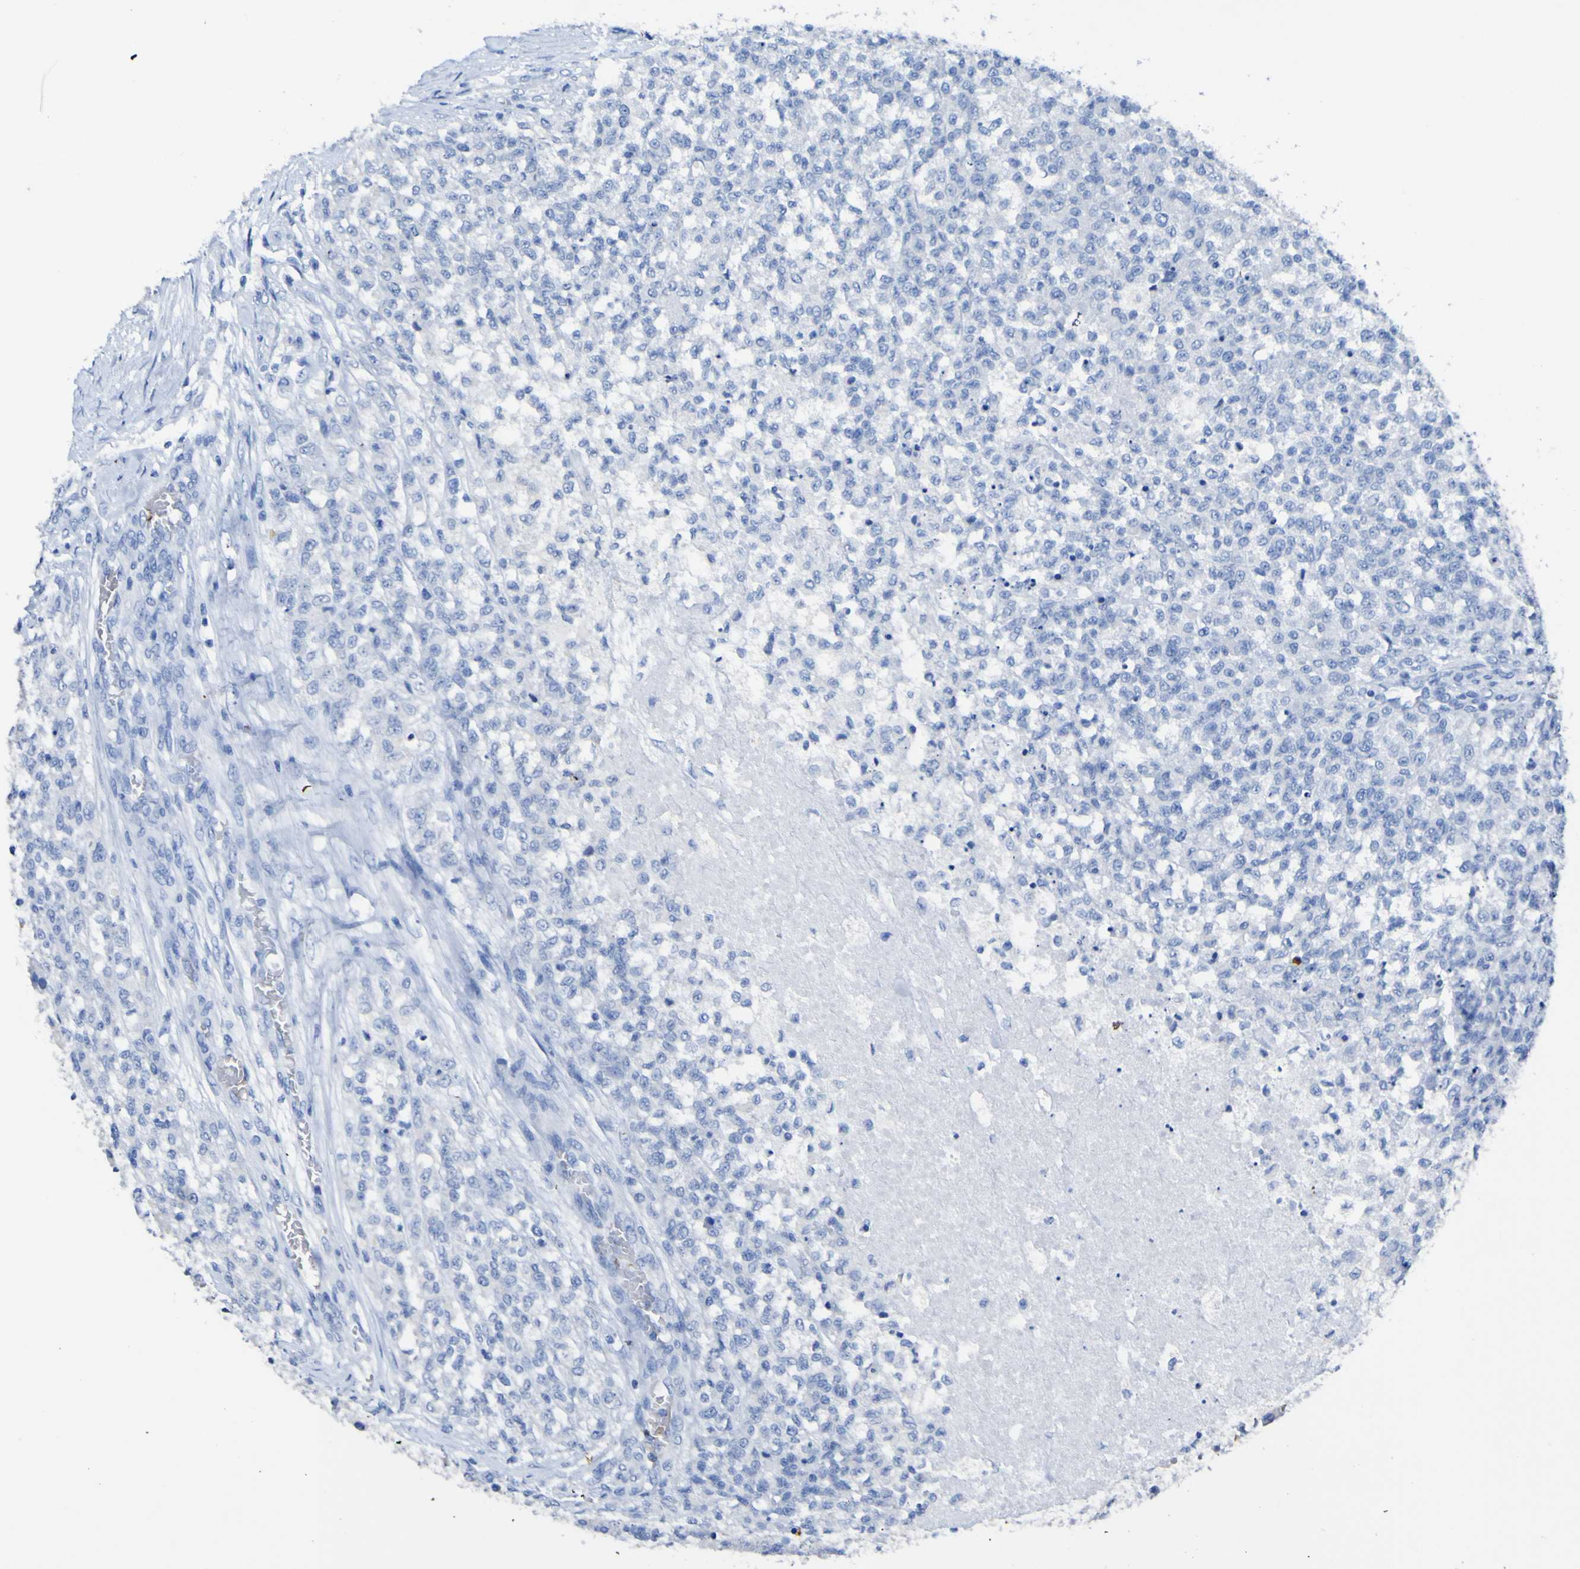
{"staining": {"intensity": "negative", "quantity": "none", "location": "none"}, "tissue": "testis cancer", "cell_type": "Tumor cells", "image_type": "cancer", "snomed": [{"axis": "morphology", "description": "Seminoma, NOS"}, {"axis": "topography", "description": "Testis"}], "caption": "Immunohistochemistry of human testis seminoma reveals no expression in tumor cells.", "gene": "GCM1", "patient": {"sex": "male", "age": 59}}